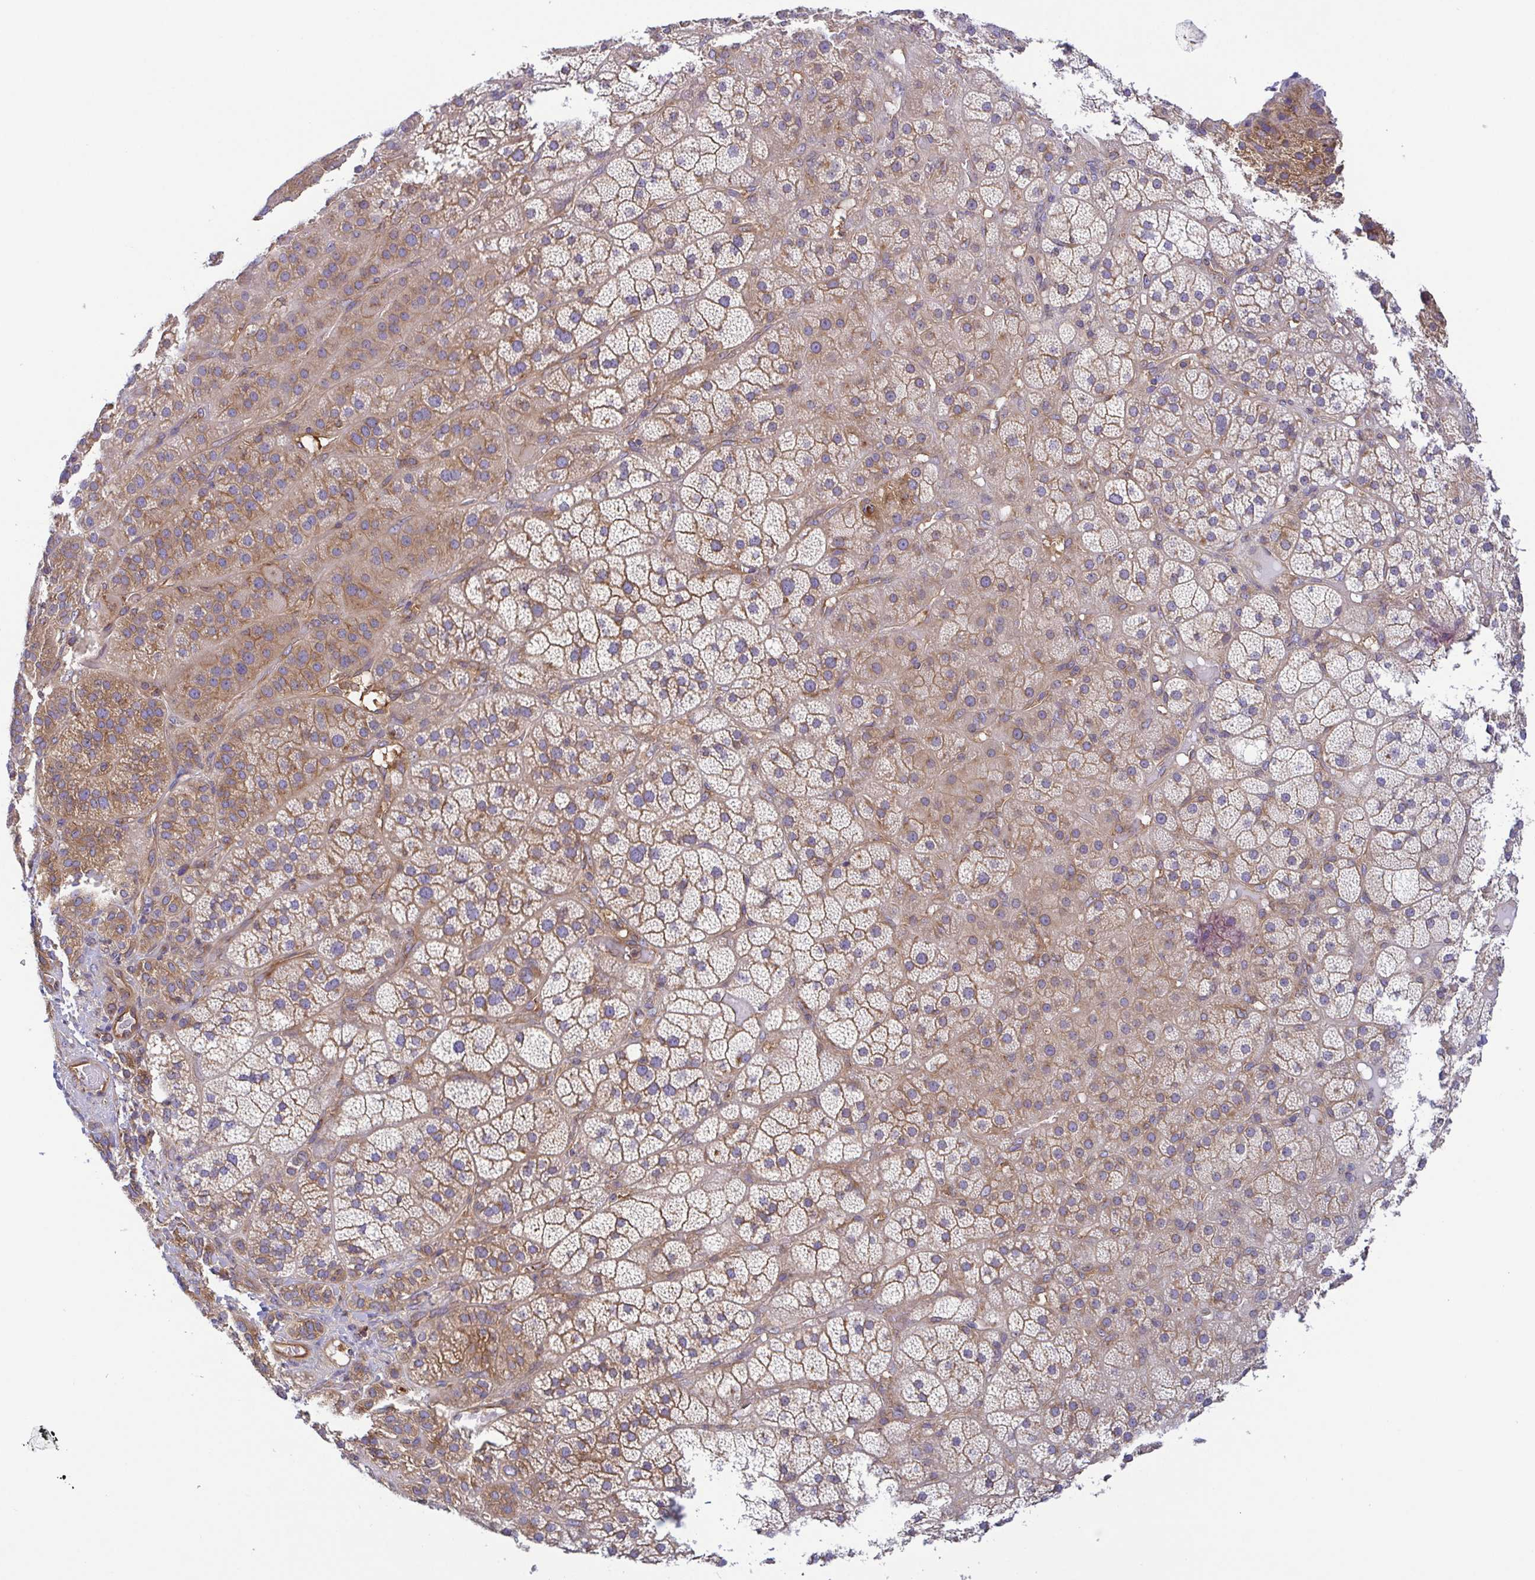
{"staining": {"intensity": "weak", "quantity": "25%-75%", "location": "cytoplasmic/membranous"}, "tissue": "adrenal gland", "cell_type": "Glandular cells", "image_type": "normal", "snomed": [{"axis": "morphology", "description": "Normal tissue, NOS"}, {"axis": "topography", "description": "Adrenal gland"}], "caption": "Human adrenal gland stained for a protein (brown) reveals weak cytoplasmic/membranous positive positivity in approximately 25%-75% of glandular cells.", "gene": "KIF5B", "patient": {"sex": "male", "age": 57}}